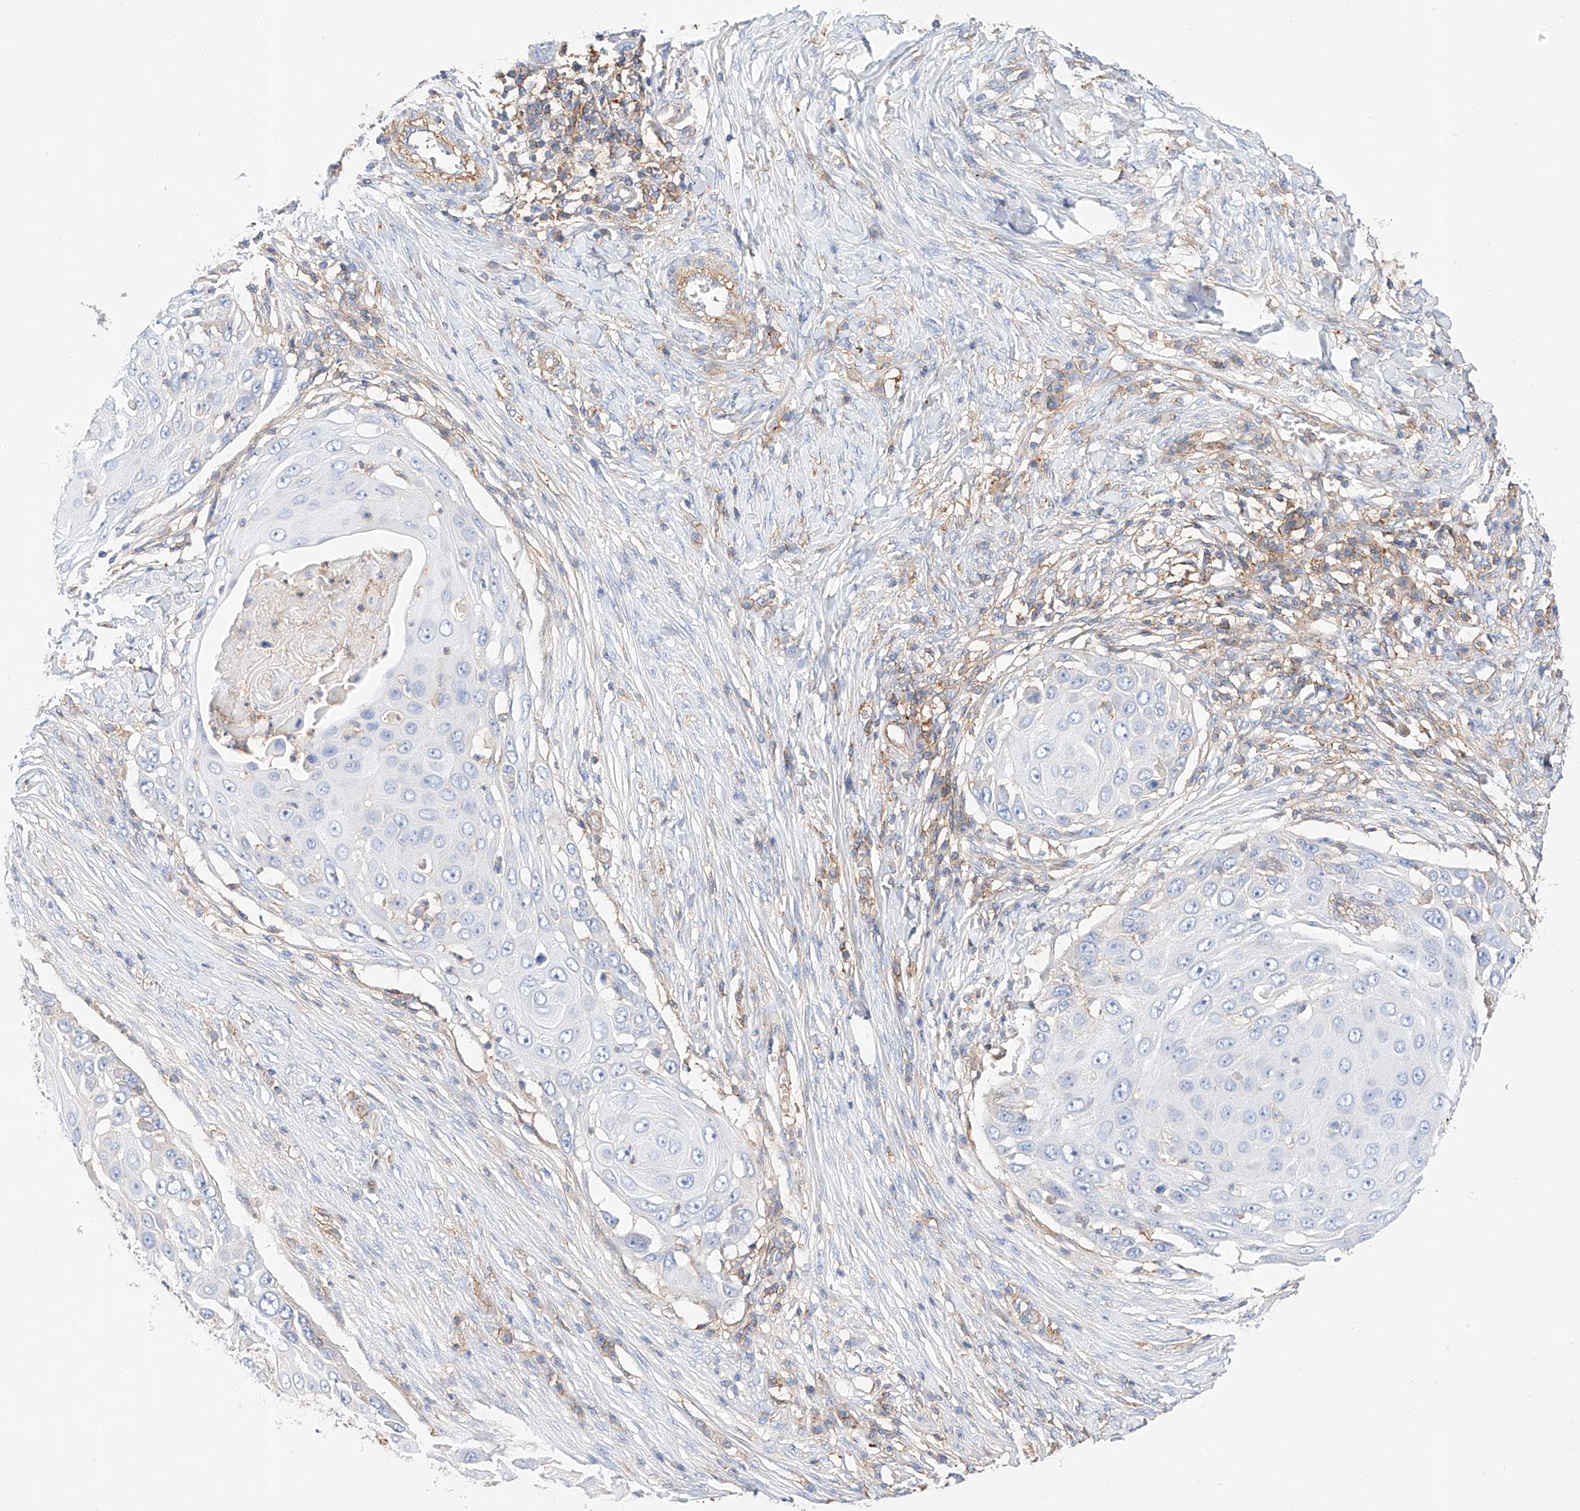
{"staining": {"intensity": "negative", "quantity": "none", "location": "none"}, "tissue": "skin cancer", "cell_type": "Tumor cells", "image_type": "cancer", "snomed": [{"axis": "morphology", "description": "Squamous cell carcinoma, NOS"}, {"axis": "topography", "description": "Skin"}], "caption": "An immunohistochemistry image of skin cancer (squamous cell carcinoma) is shown. There is no staining in tumor cells of skin cancer (squamous cell carcinoma).", "gene": "HAUS4", "patient": {"sex": "female", "age": 44}}